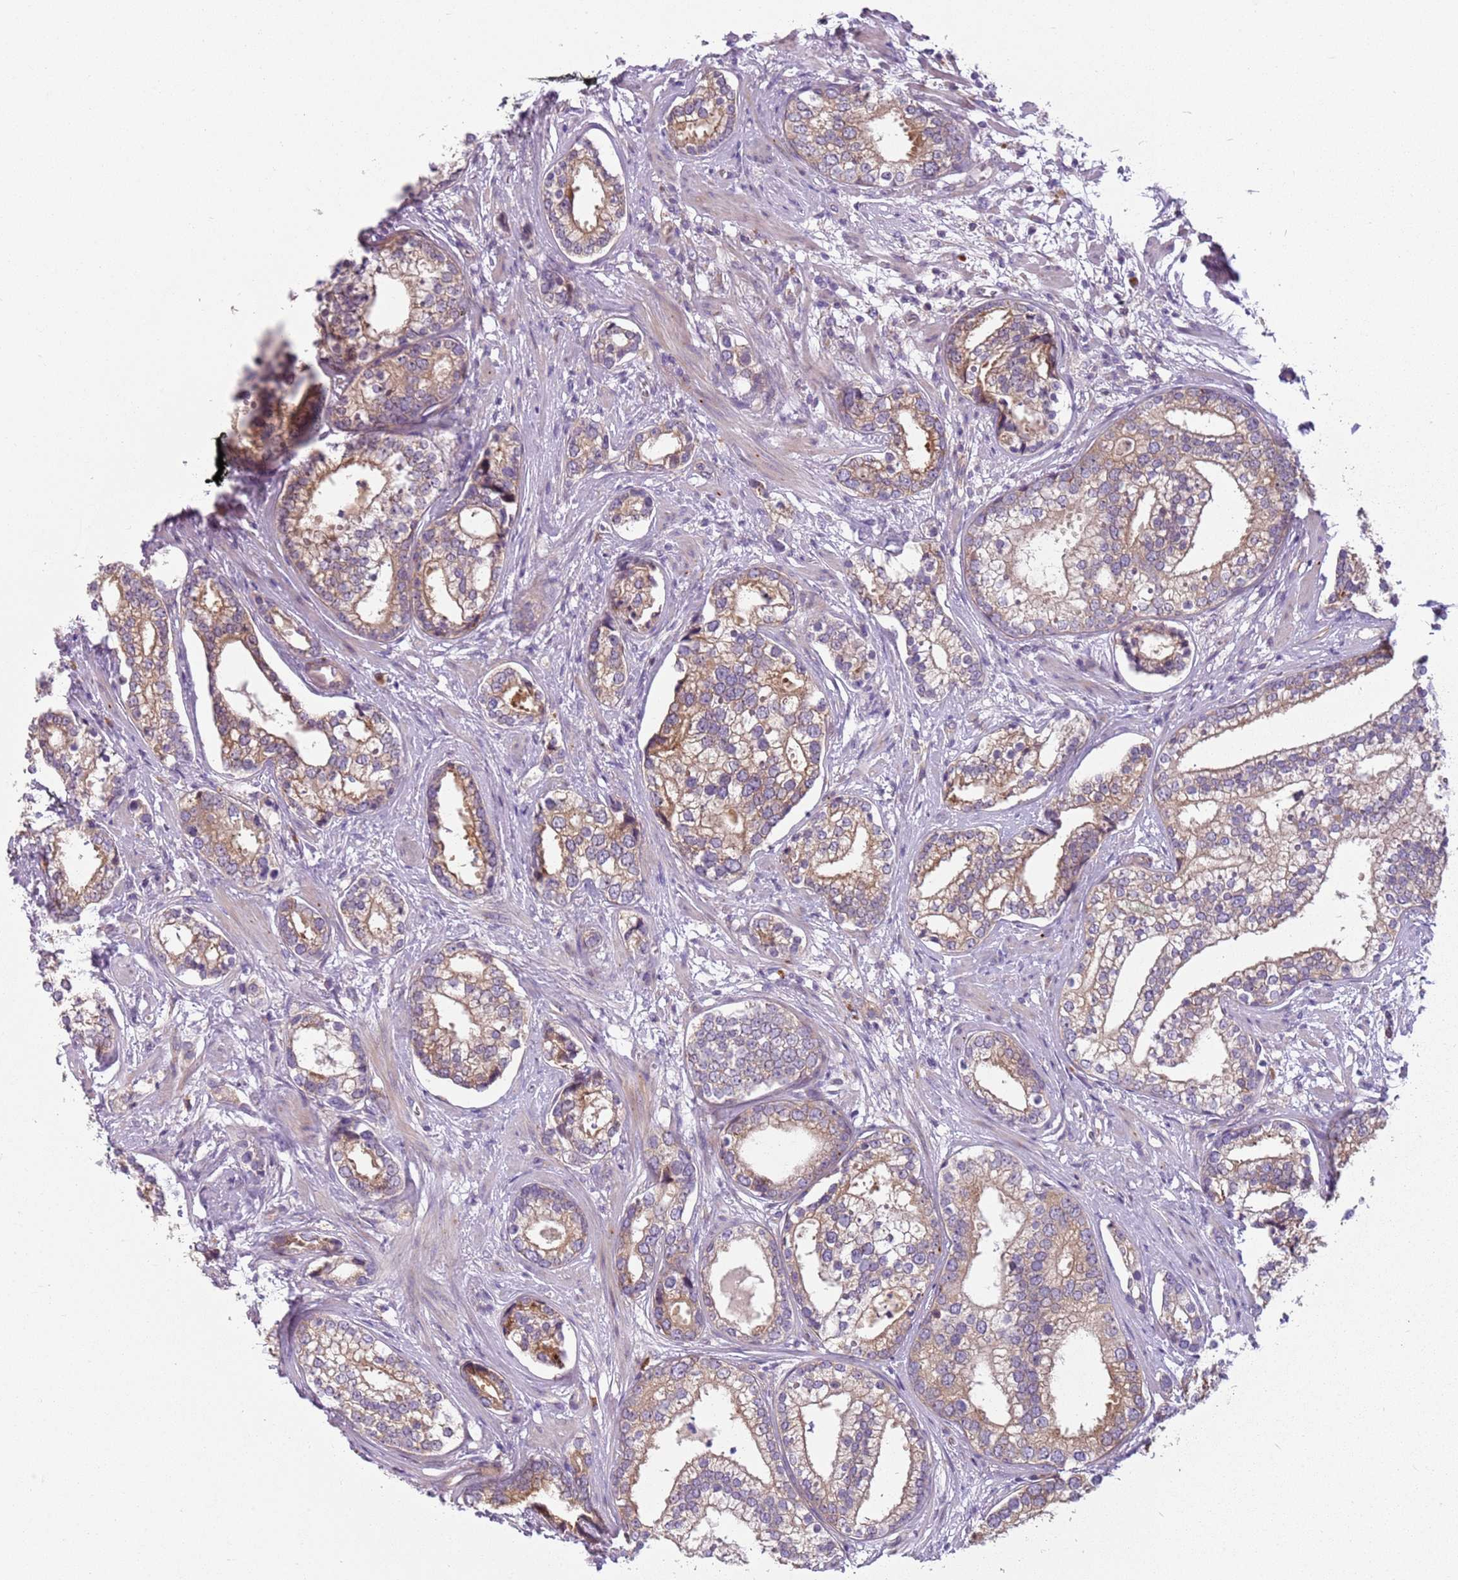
{"staining": {"intensity": "moderate", "quantity": ">75%", "location": "cytoplasmic/membranous"}, "tissue": "prostate cancer", "cell_type": "Tumor cells", "image_type": "cancer", "snomed": [{"axis": "morphology", "description": "Adenocarcinoma, High grade"}, {"axis": "topography", "description": "Prostate"}], "caption": "Tumor cells show medium levels of moderate cytoplasmic/membranous staining in about >75% of cells in prostate cancer (adenocarcinoma (high-grade)).", "gene": "RPS28", "patient": {"sex": "male", "age": 75}}